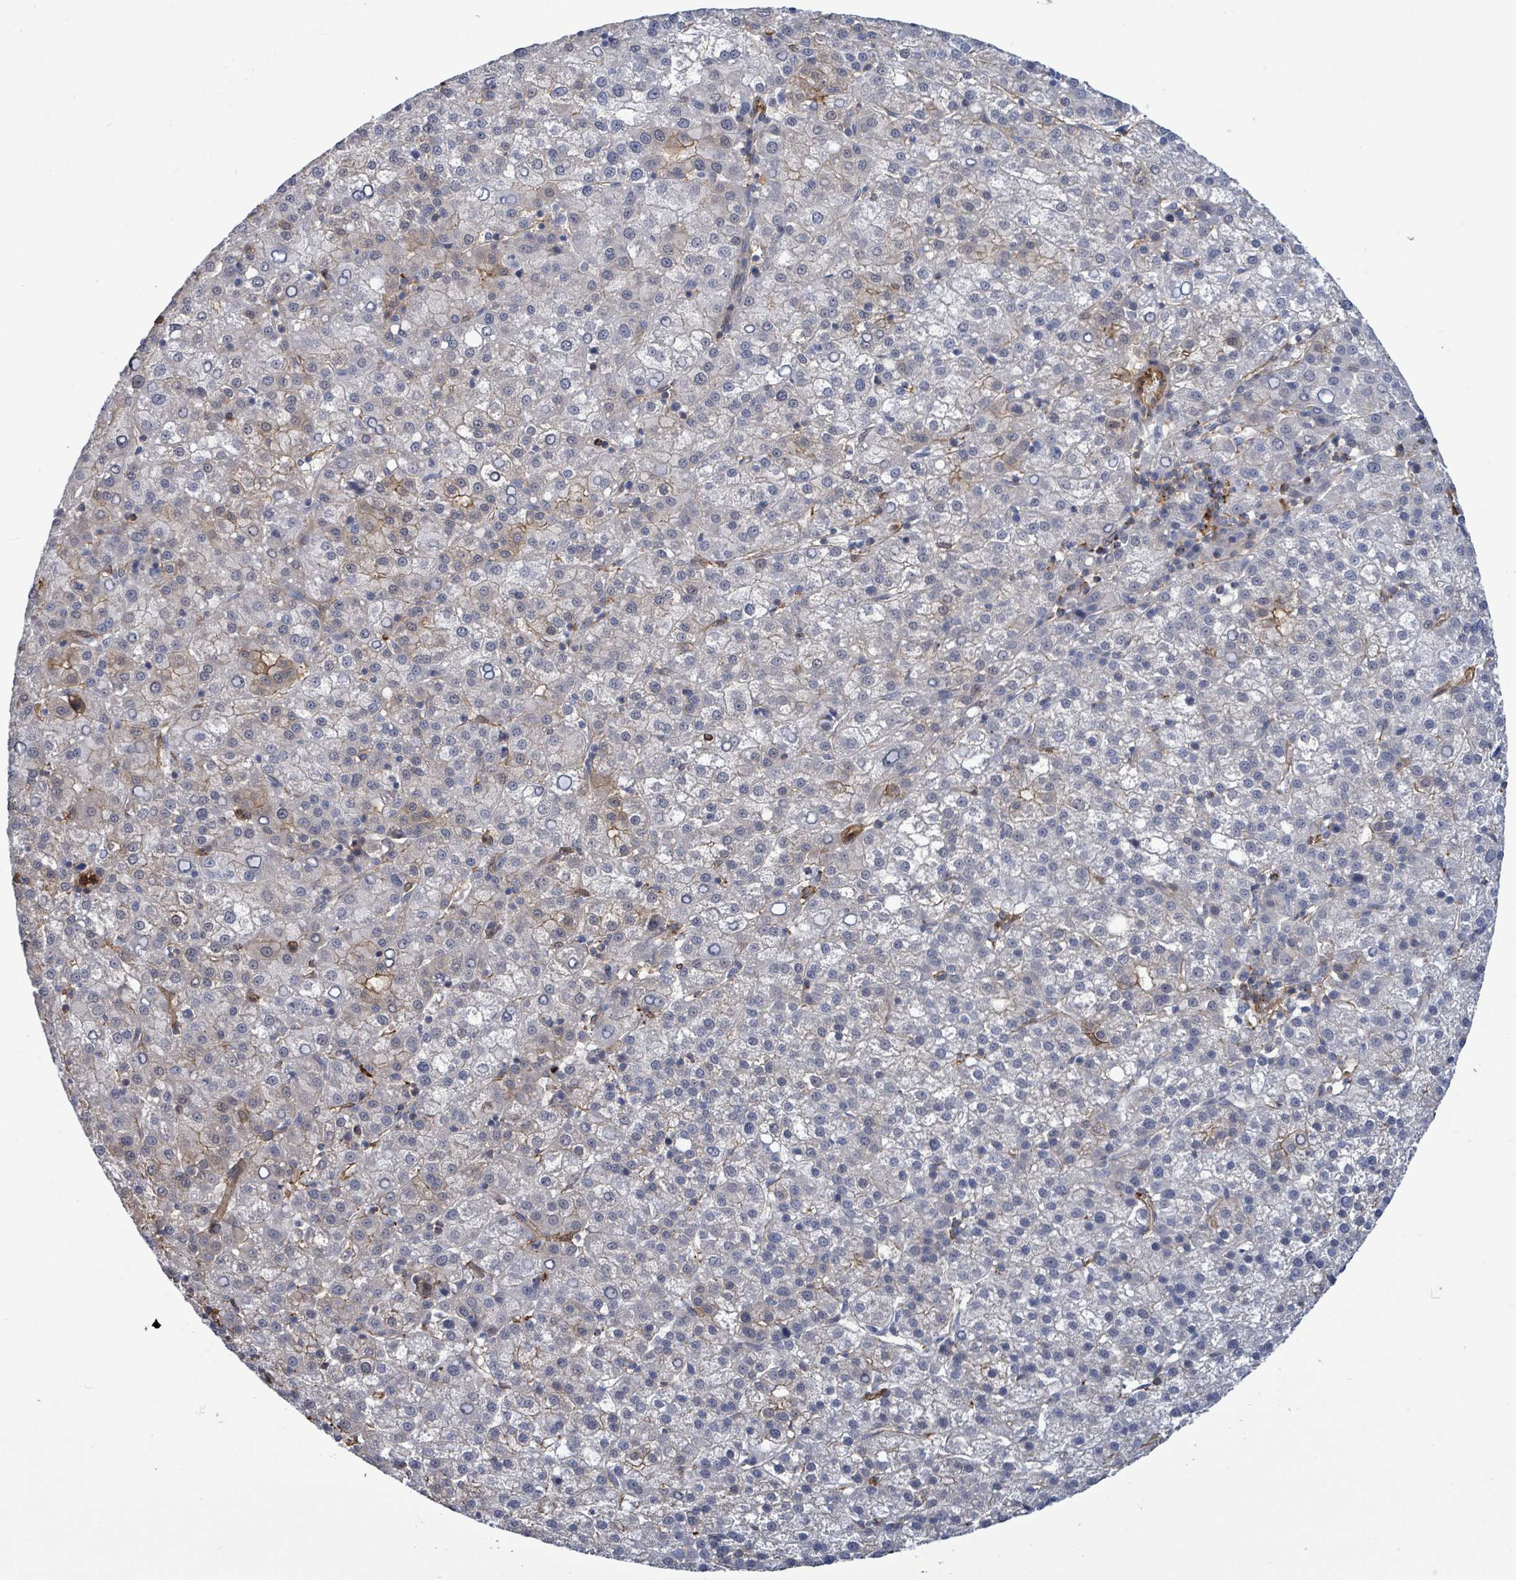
{"staining": {"intensity": "moderate", "quantity": "<25%", "location": "cytoplasmic/membranous"}, "tissue": "liver cancer", "cell_type": "Tumor cells", "image_type": "cancer", "snomed": [{"axis": "morphology", "description": "Carcinoma, Hepatocellular, NOS"}, {"axis": "topography", "description": "Liver"}], "caption": "Moderate cytoplasmic/membranous protein positivity is appreciated in about <25% of tumor cells in liver hepatocellular carcinoma. (Stains: DAB in brown, nuclei in blue, Microscopy: brightfield microscopy at high magnification).", "gene": "PRKRIP1", "patient": {"sex": "female", "age": 58}}